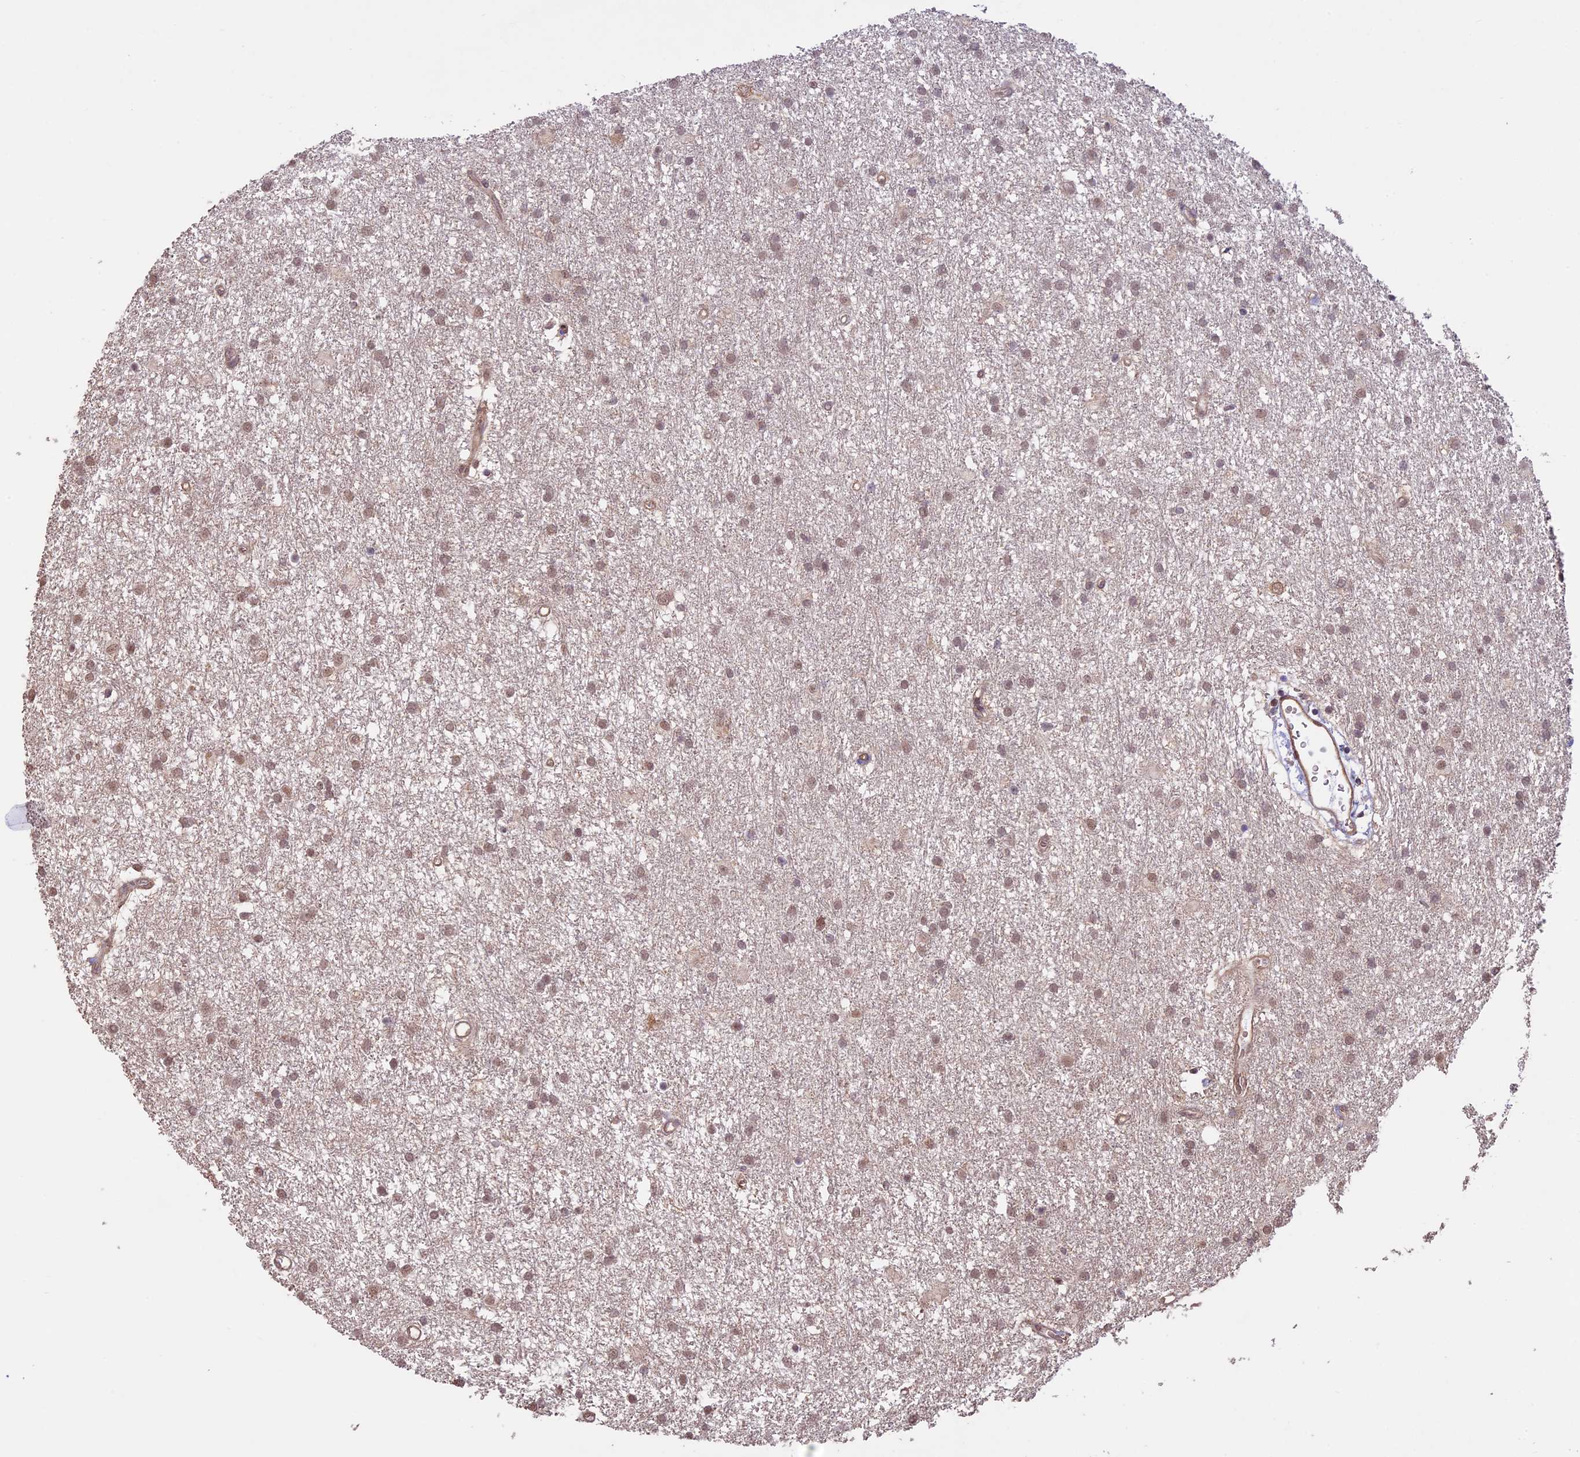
{"staining": {"intensity": "weak", "quantity": "25%-75%", "location": "nuclear"}, "tissue": "glioma", "cell_type": "Tumor cells", "image_type": "cancer", "snomed": [{"axis": "morphology", "description": "Glioma, malignant, High grade"}, {"axis": "topography", "description": "Brain"}], "caption": "Tumor cells reveal weak nuclear expression in about 25%-75% of cells in malignant glioma (high-grade). Immunohistochemistry (ihc) stains the protein in brown and the nuclei are stained blue.", "gene": "BCAS4", "patient": {"sex": "male", "age": 77}}